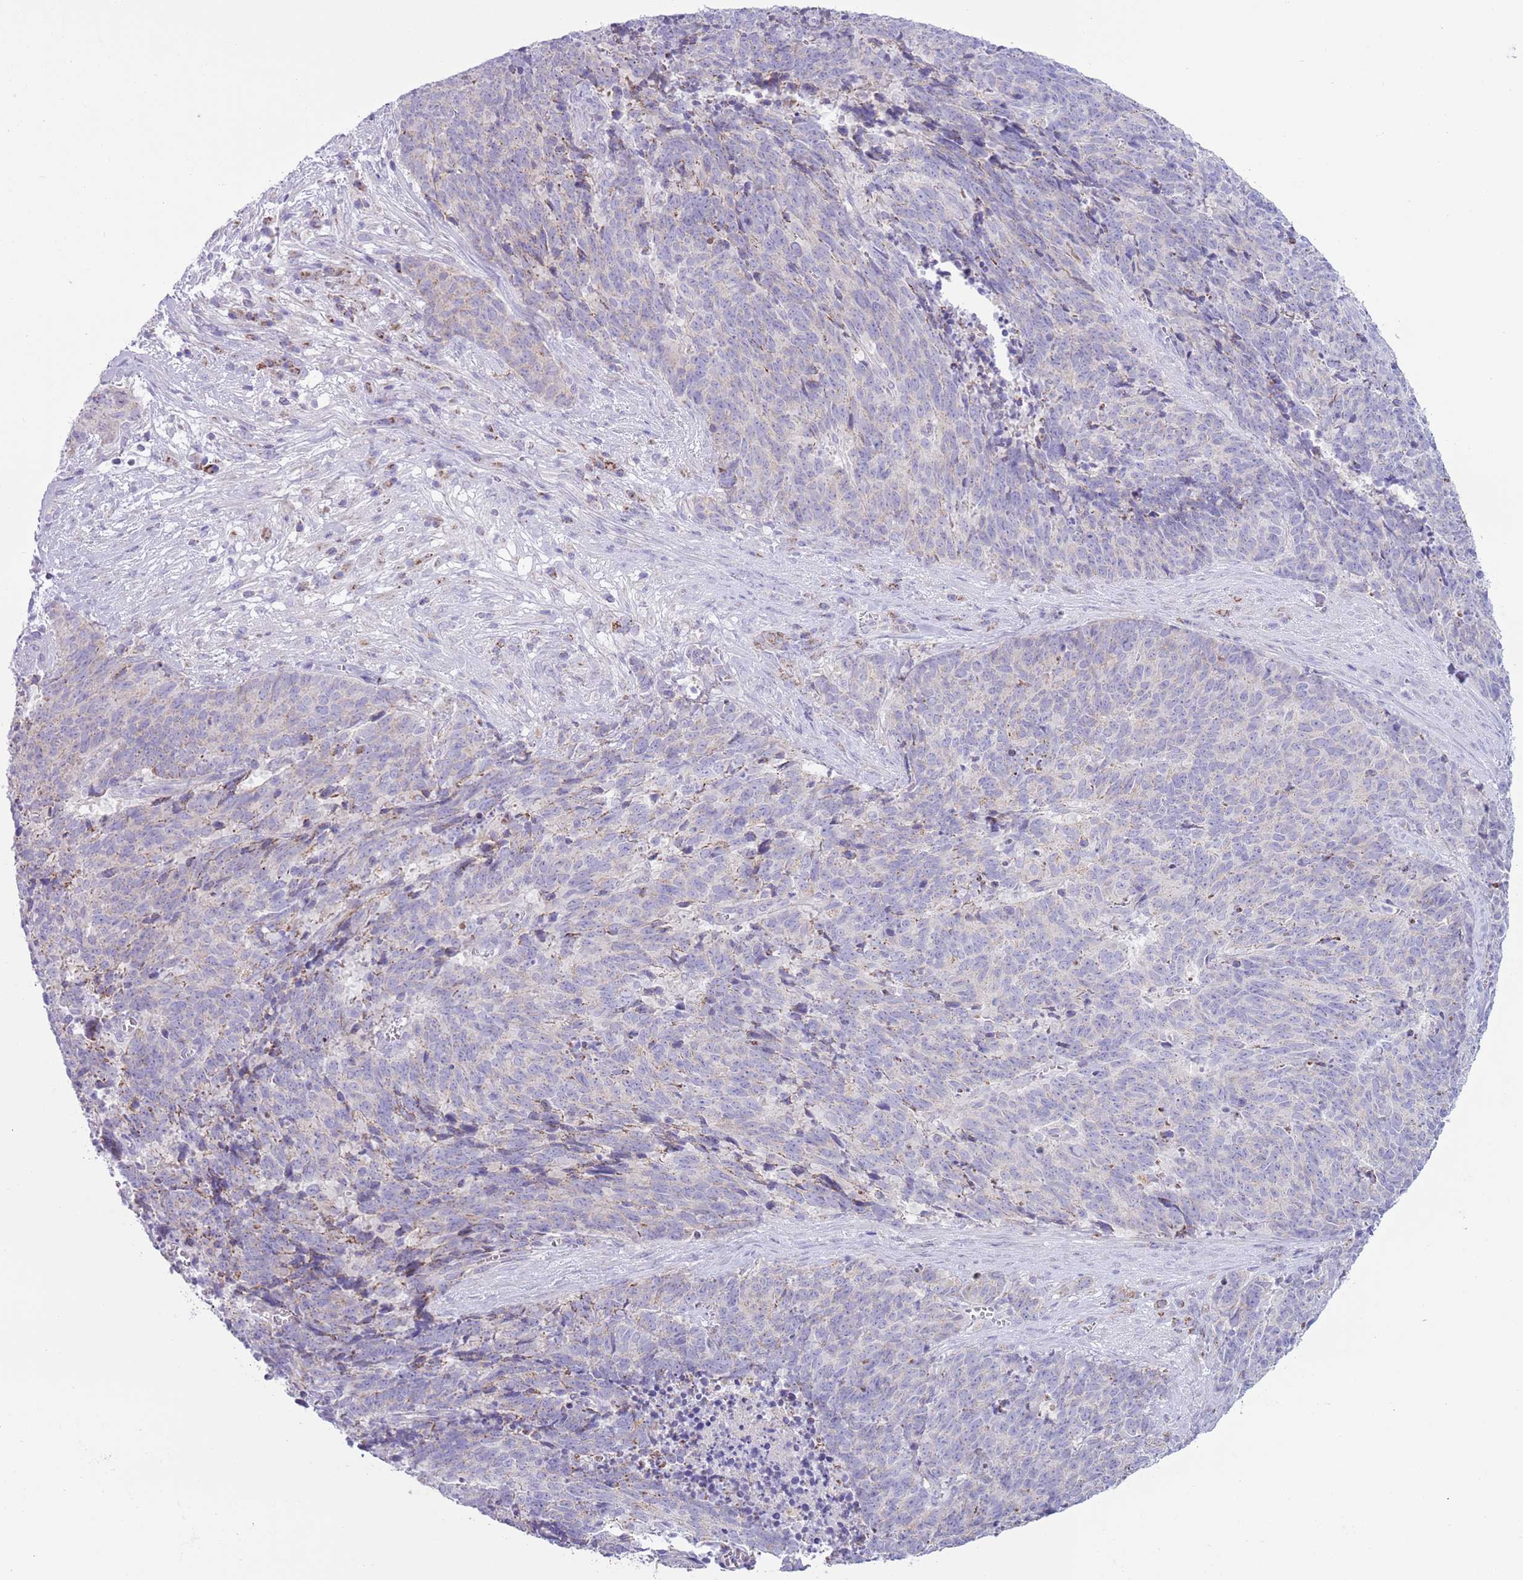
{"staining": {"intensity": "negative", "quantity": "none", "location": "none"}, "tissue": "cervical cancer", "cell_type": "Tumor cells", "image_type": "cancer", "snomed": [{"axis": "morphology", "description": "Squamous cell carcinoma, NOS"}, {"axis": "topography", "description": "Cervix"}], "caption": "An immunohistochemistry photomicrograph of squamous cell carcinoma (cervical) is shown. There is no staining in tumor cells of squamous cell carcinoma (cervical).", "gene": "ATP6V1B1", "patient": {"sex": "female", "age": 29}}